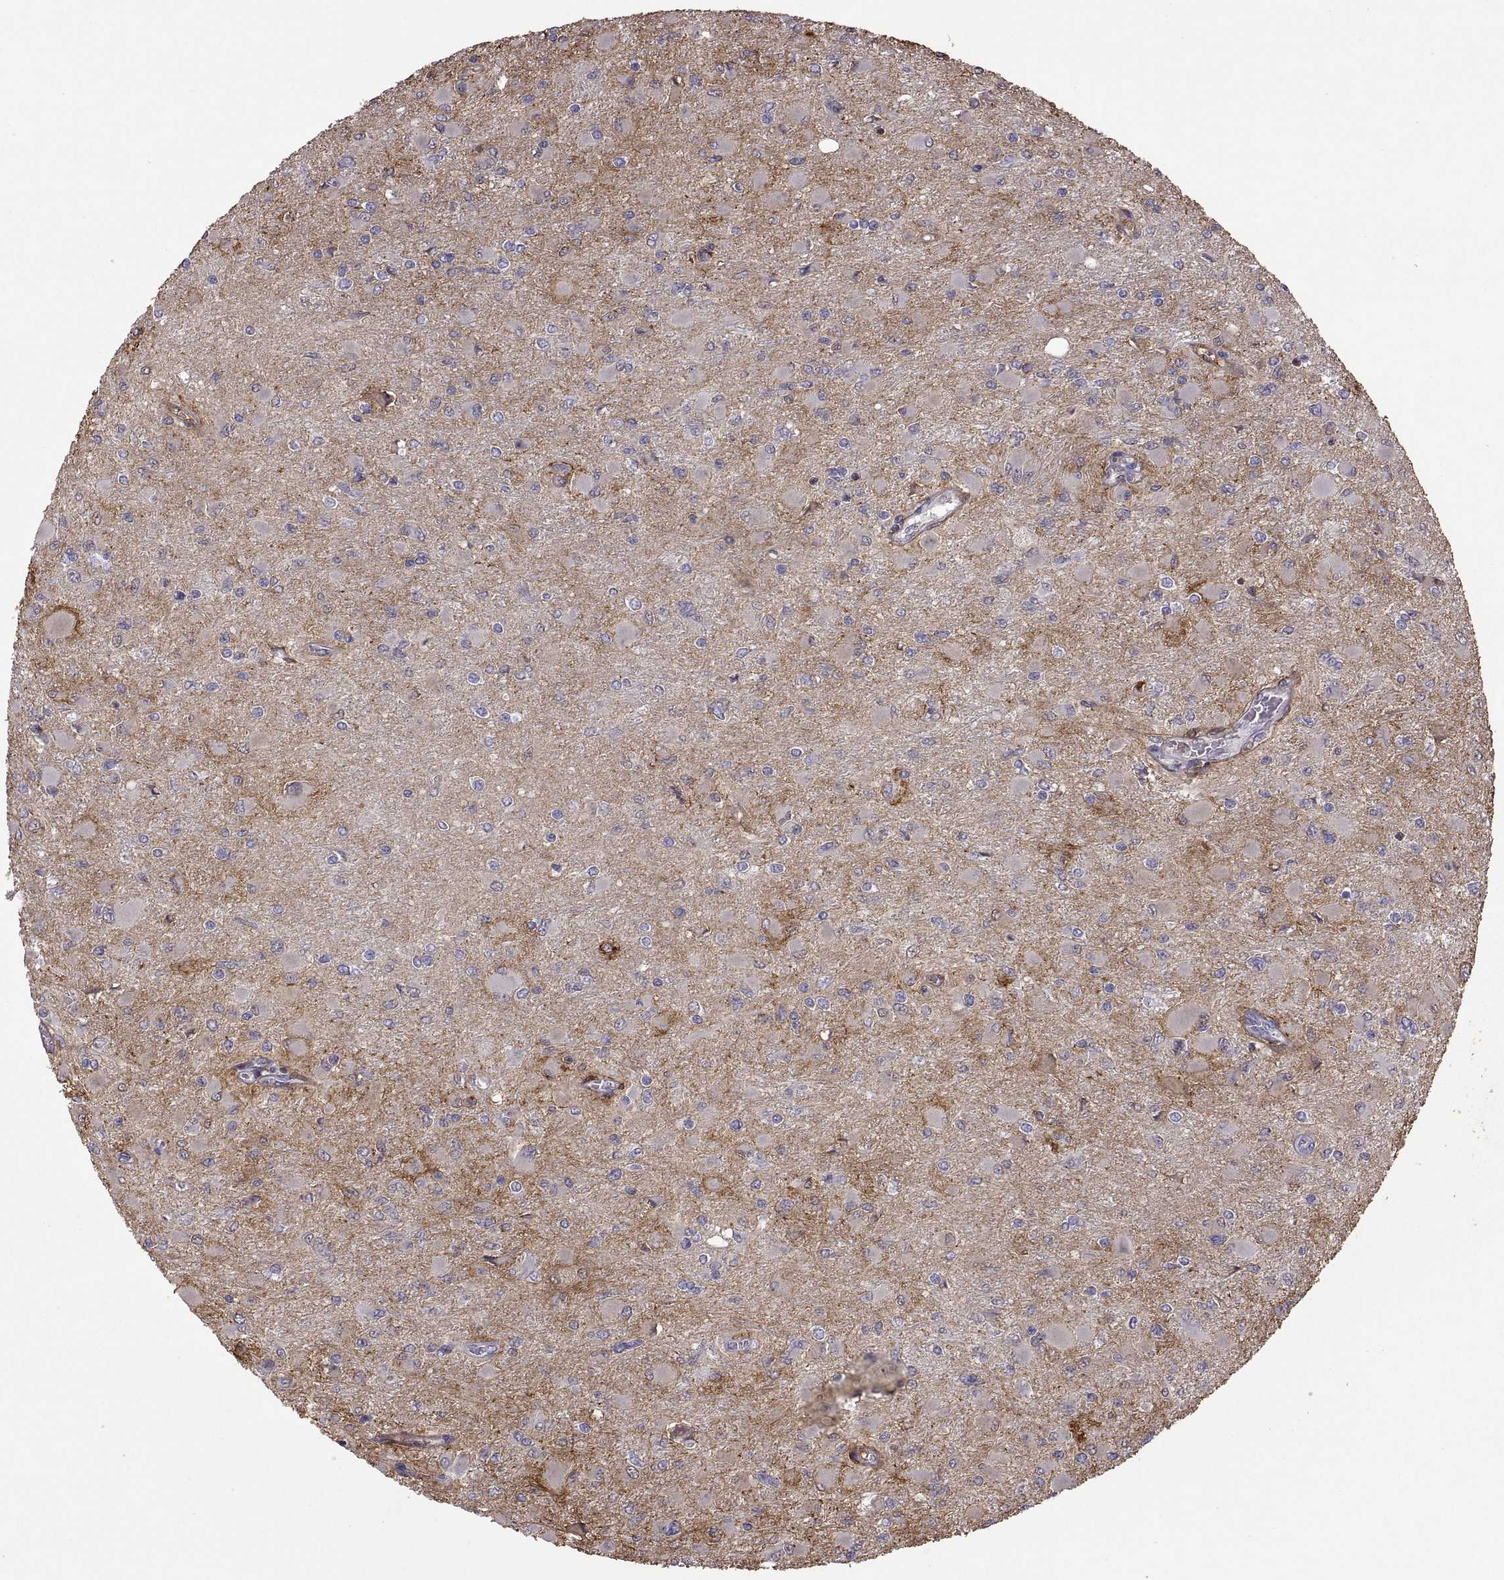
{"staining": {"intensity": "negative", "quantity": "none", "location": "none"}, "tissue": "glioma", "cell_type": "Tumor cells", "image_type": "cancer", "snomed": [{"axis": "morphology", "description": "Glioma, malignant, High grade"}, {"axis": "topography", "description": "Cerebral cortex"}], "caption": "A micrograph of glioma stained for a protein displays no brown staining in tumor cells.", "gene": "S100A10", "patient": {"sex": "female", "age": 36}}